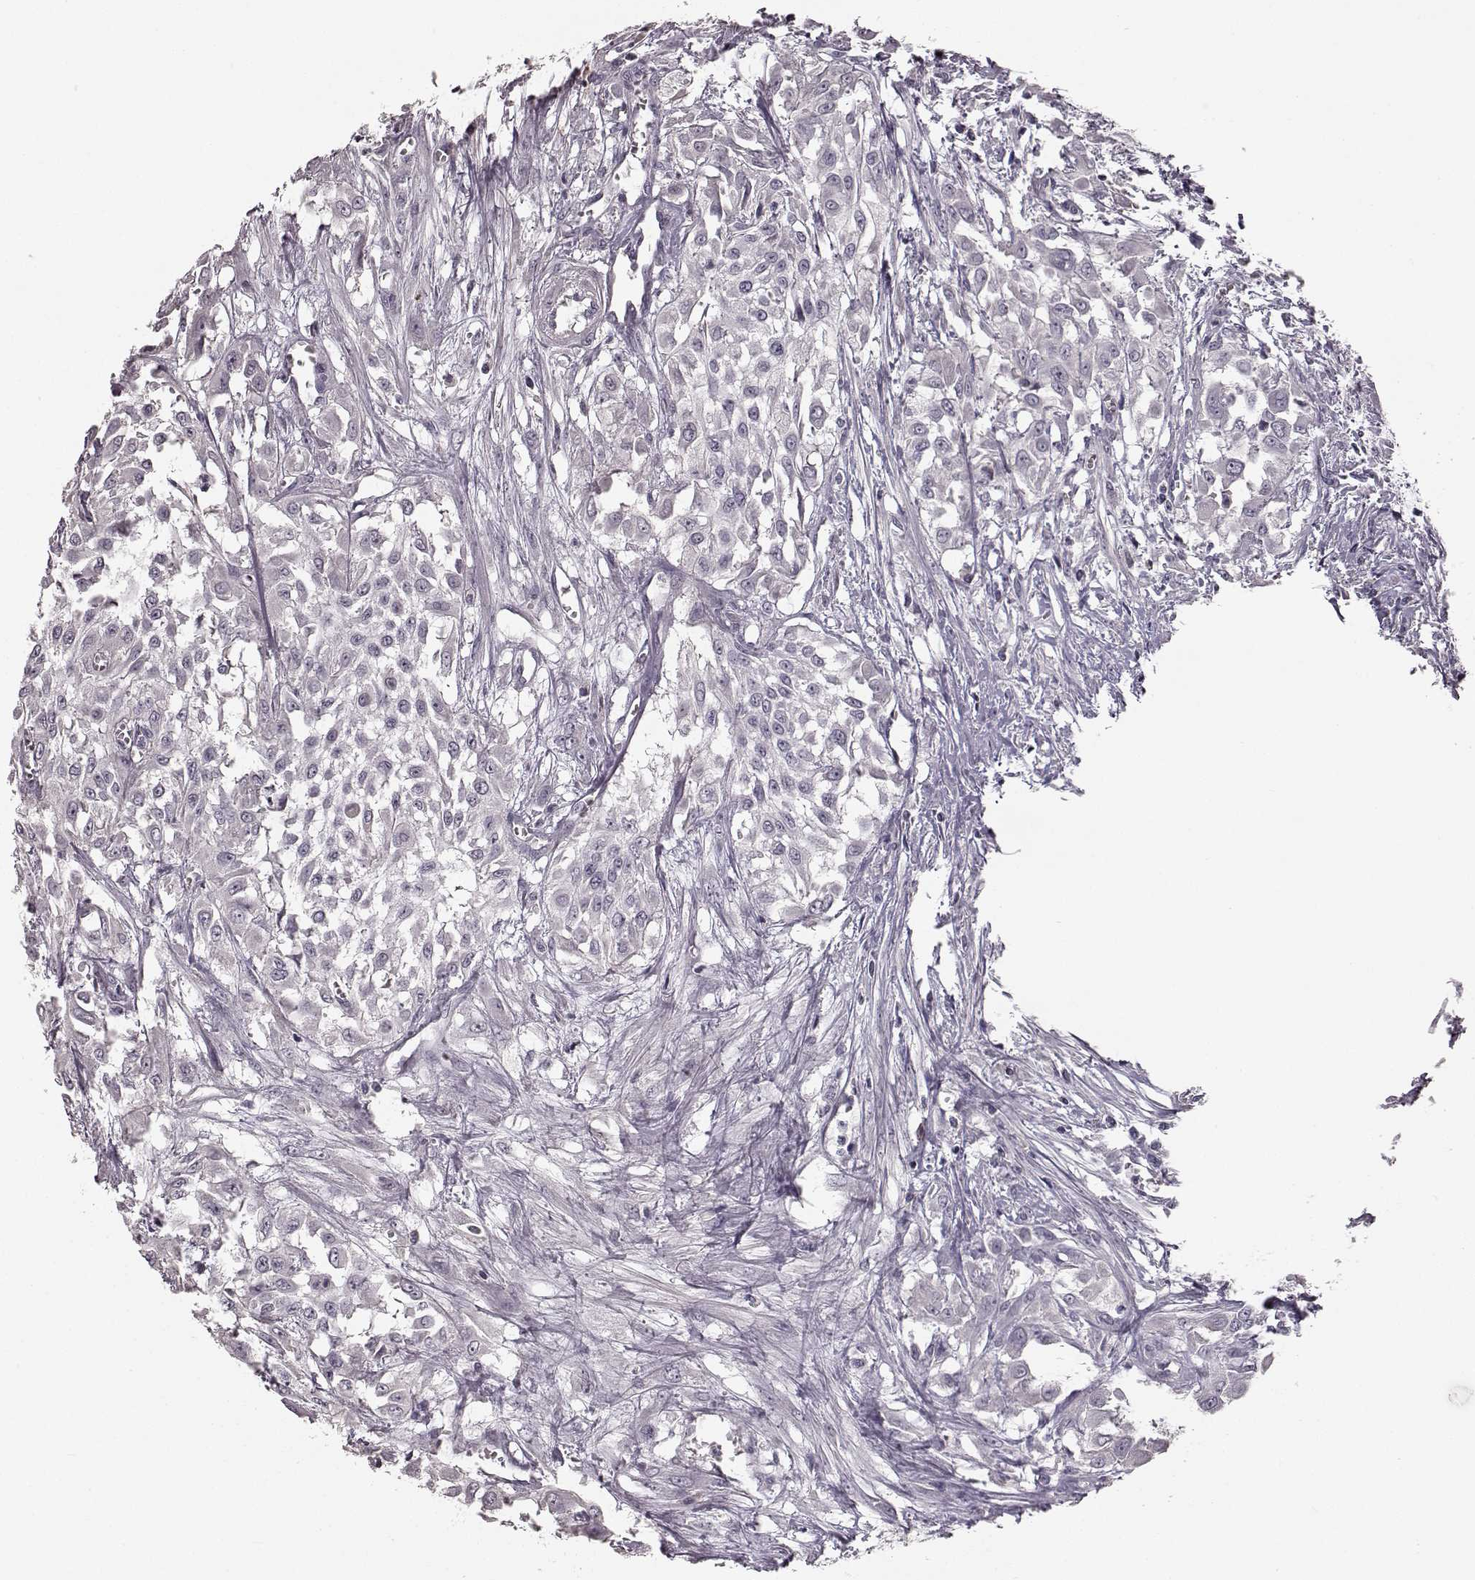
{"staining": {"intensity": "negative", "quantity": "none", "location": "none"}, "tissue": "urothelial cancer", "cell_type": "Tumor cells", "image_type": "cancer", "snomed": [{"axis": "morphology", "description": "Urothelial carcinoma, High grade"}, {"axis": "topography", "description": "Urinary bladder"}], "caption": "Urothelial cancer was stained to show a protein in brown. There is no significant expression in tumor cells. The staining was performed using DAB to visualize the protein expression in brown, while the nuclei were stained in blue with hematoxylin (Magnification: 20x).", "gene": "MIA", "patient": {"sex": "male", "age": 57}}